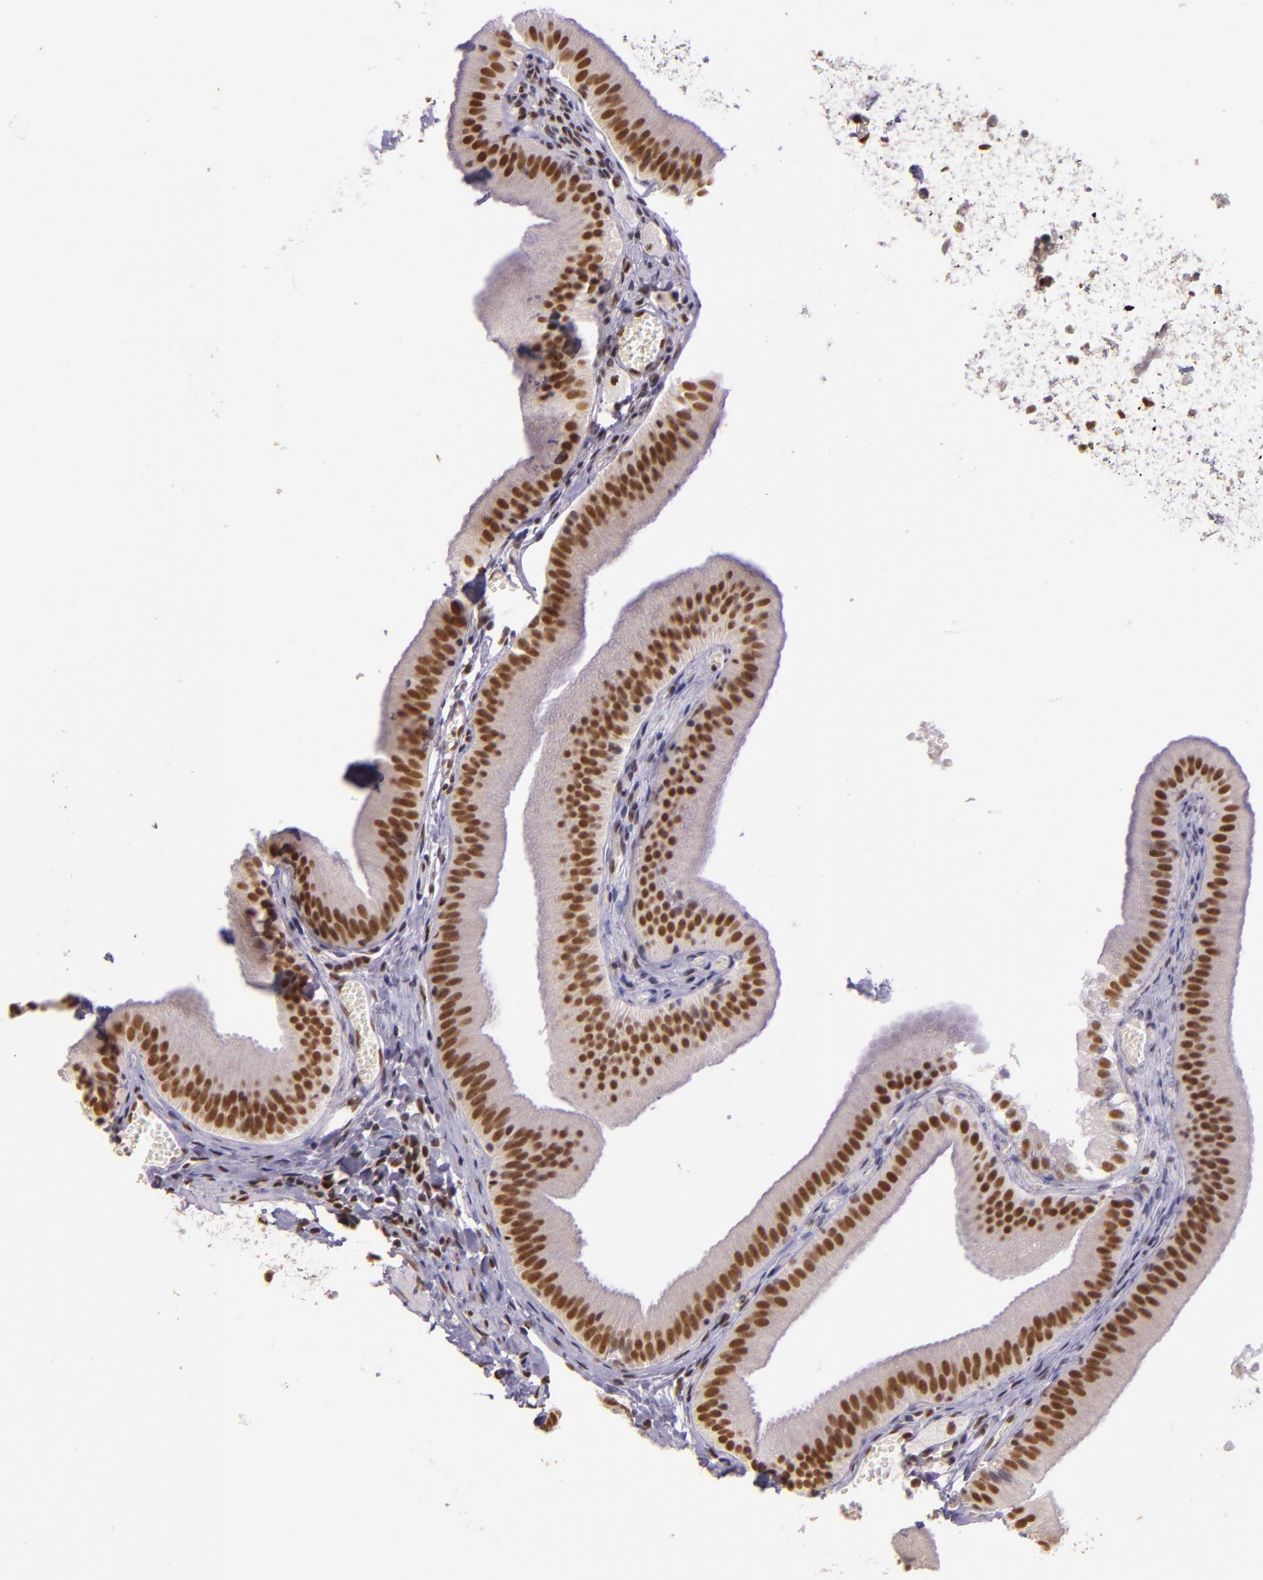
{"staining": {"intensity": "moderate", "quantity": ">75%", "location": "nuclear"}, "tissue": "gallbladder", "cell_type": "Glandular cells", "image_type": "normal", "snomed": [{"axis": "morphology", "description": "Normal tissue, NOS"}, {"axis": "topography", "description": "Gallbladder"}], "caption": "Moderate nuclear staining for a protein is appreciated in approximately >75% of glandular cells of normal gallbladder using IHC.", "gene": "USF1", "patient": {"sex": "female", "age": 24}}